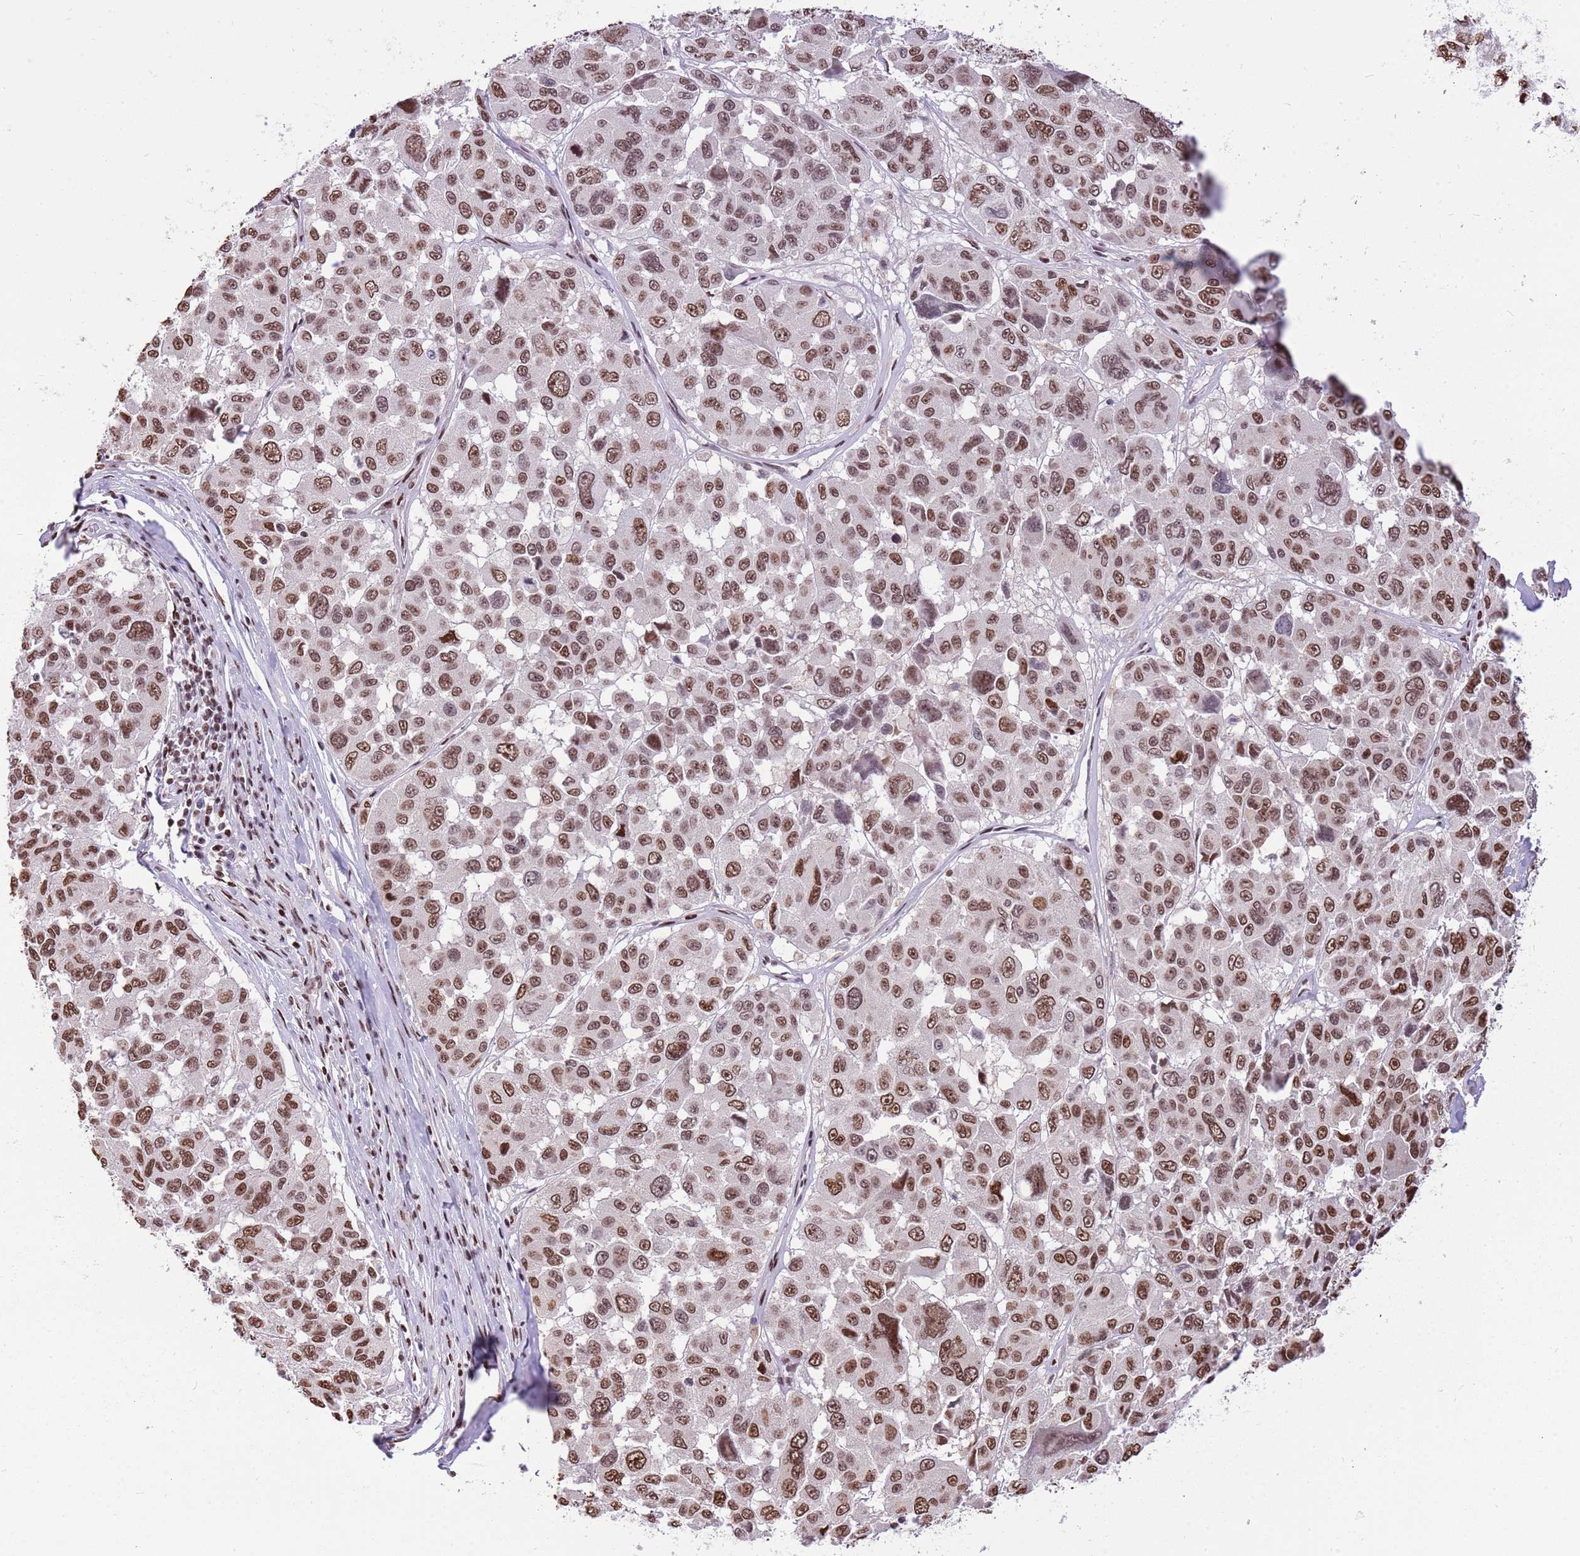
{"staining": {"intensity": "moderate", "quantity": ">75%", "location": "nuclear"}, "tissue": "melanoma", "cell_type": "Tumor cells", "image_type": "cancer", "snomed": [{"axis": "morphology", "description": "Malignant melanoma, NOS"}, {"axis": "topography", "description": "Skin"}], "caption": "Tumor cells display medium levels of moderate nuclear expression in about >75% of cells in human malignant melanoma. The staining was performed using DAB (3,3'-diaminobenzidine) to visualize the protein expression in brown, while the nuclei were stained in blue with hematoxylin (Magnification: 20x).", "gene": "WASHC4", "patient": {"sex": "female", "age": 66}}